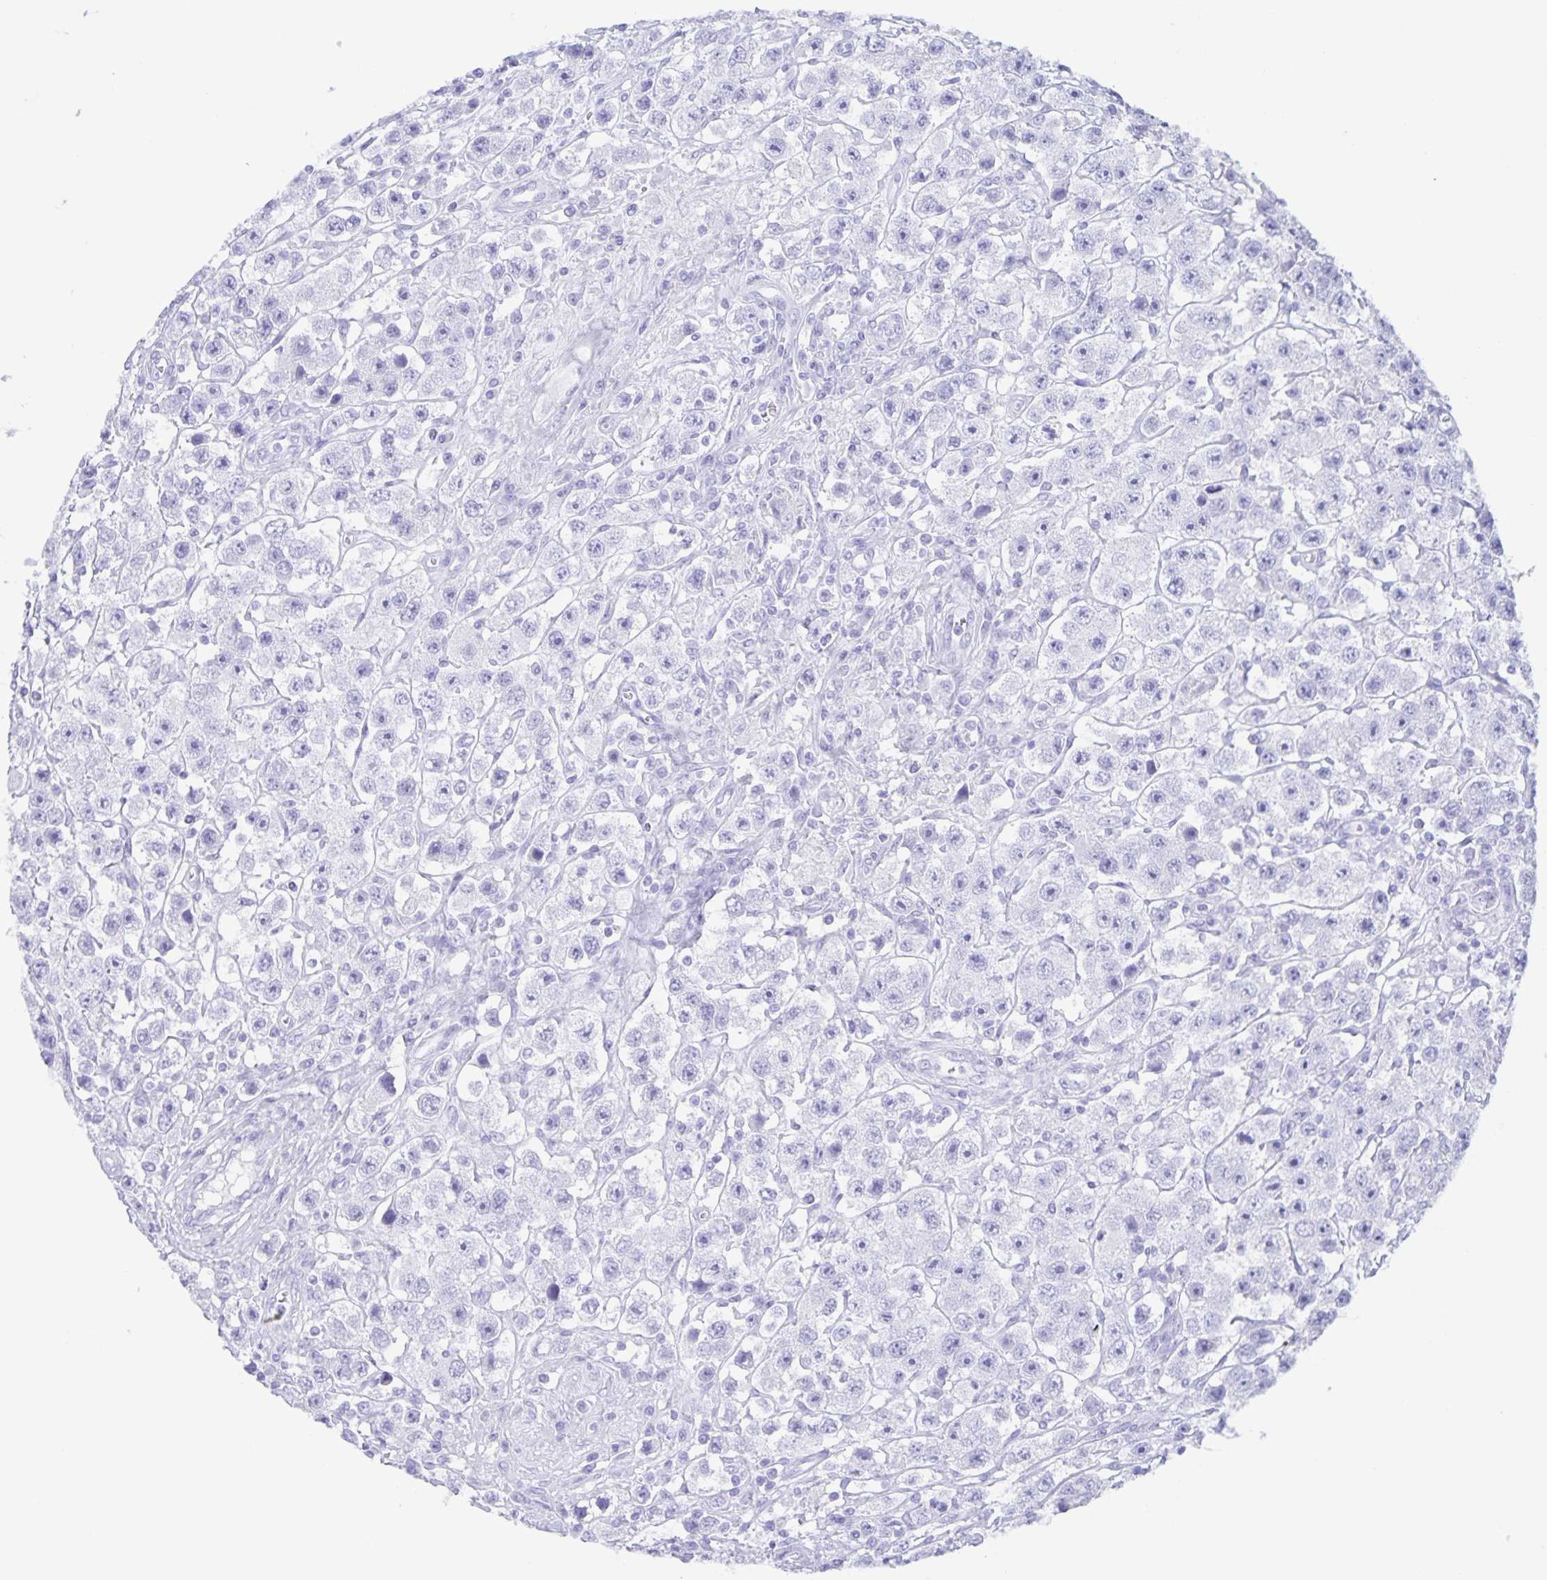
{"staining": {"intensity": "negative", "quantity": "none", "location": "none"}, "tissue": "testis cancer", "cell_type": "Tumor cells", "image_type": "cancer", "snomed": [{"axis": "morphology", "description": "Seminoma, NOS"}, {"axis": "topography", "description": "Testis"}], "caption": "Immunohistochemistry image of neoplastic tissue: human testis cancer stained with DAB (3,3'-diaminobenzidine) shows no significant protein expression in tumor cells.", "gene": "AQP4", "patient": {"sex": "male", "age": 45}}